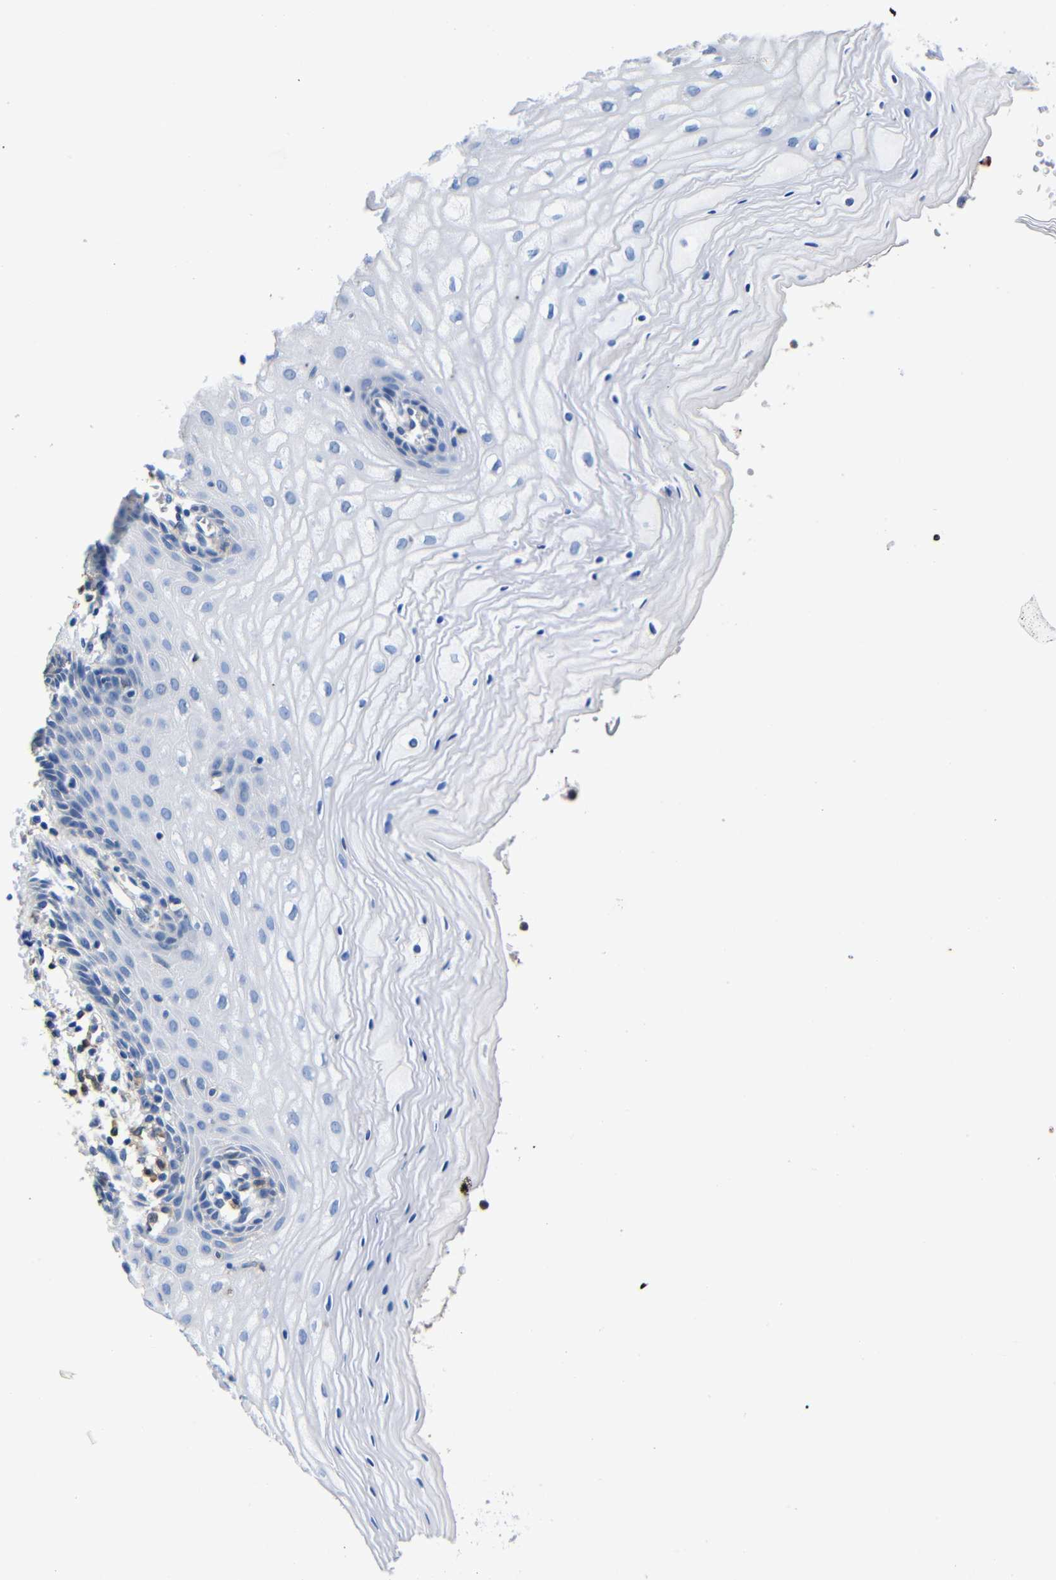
{"staining": {"intensity": "weak", "quantity": "25%-75%", "location": "cytoplasmic/membranous"}, "tissue": "cervix", "cell_type": "Glandular cells", "image_type": "normal", "snomed": [{"axis": "morphology", "description": "Normal tissue, NOS"}, {"axis": "topography", "description": "Cervix"}], "caption": "Cervix was stained to show a protein in brown. There is low levels of weak cytoplasmic/membranous staining in approximately 25%-75% of glandular cells. The staining was performed using DAB (3,3'-diaminobenzidine), with brown indicating positive protein expression. Nuclei are stained blue with hematoxylin.", "gene": "SDCBP", "patient": {"sex": "female", "age": 55}}